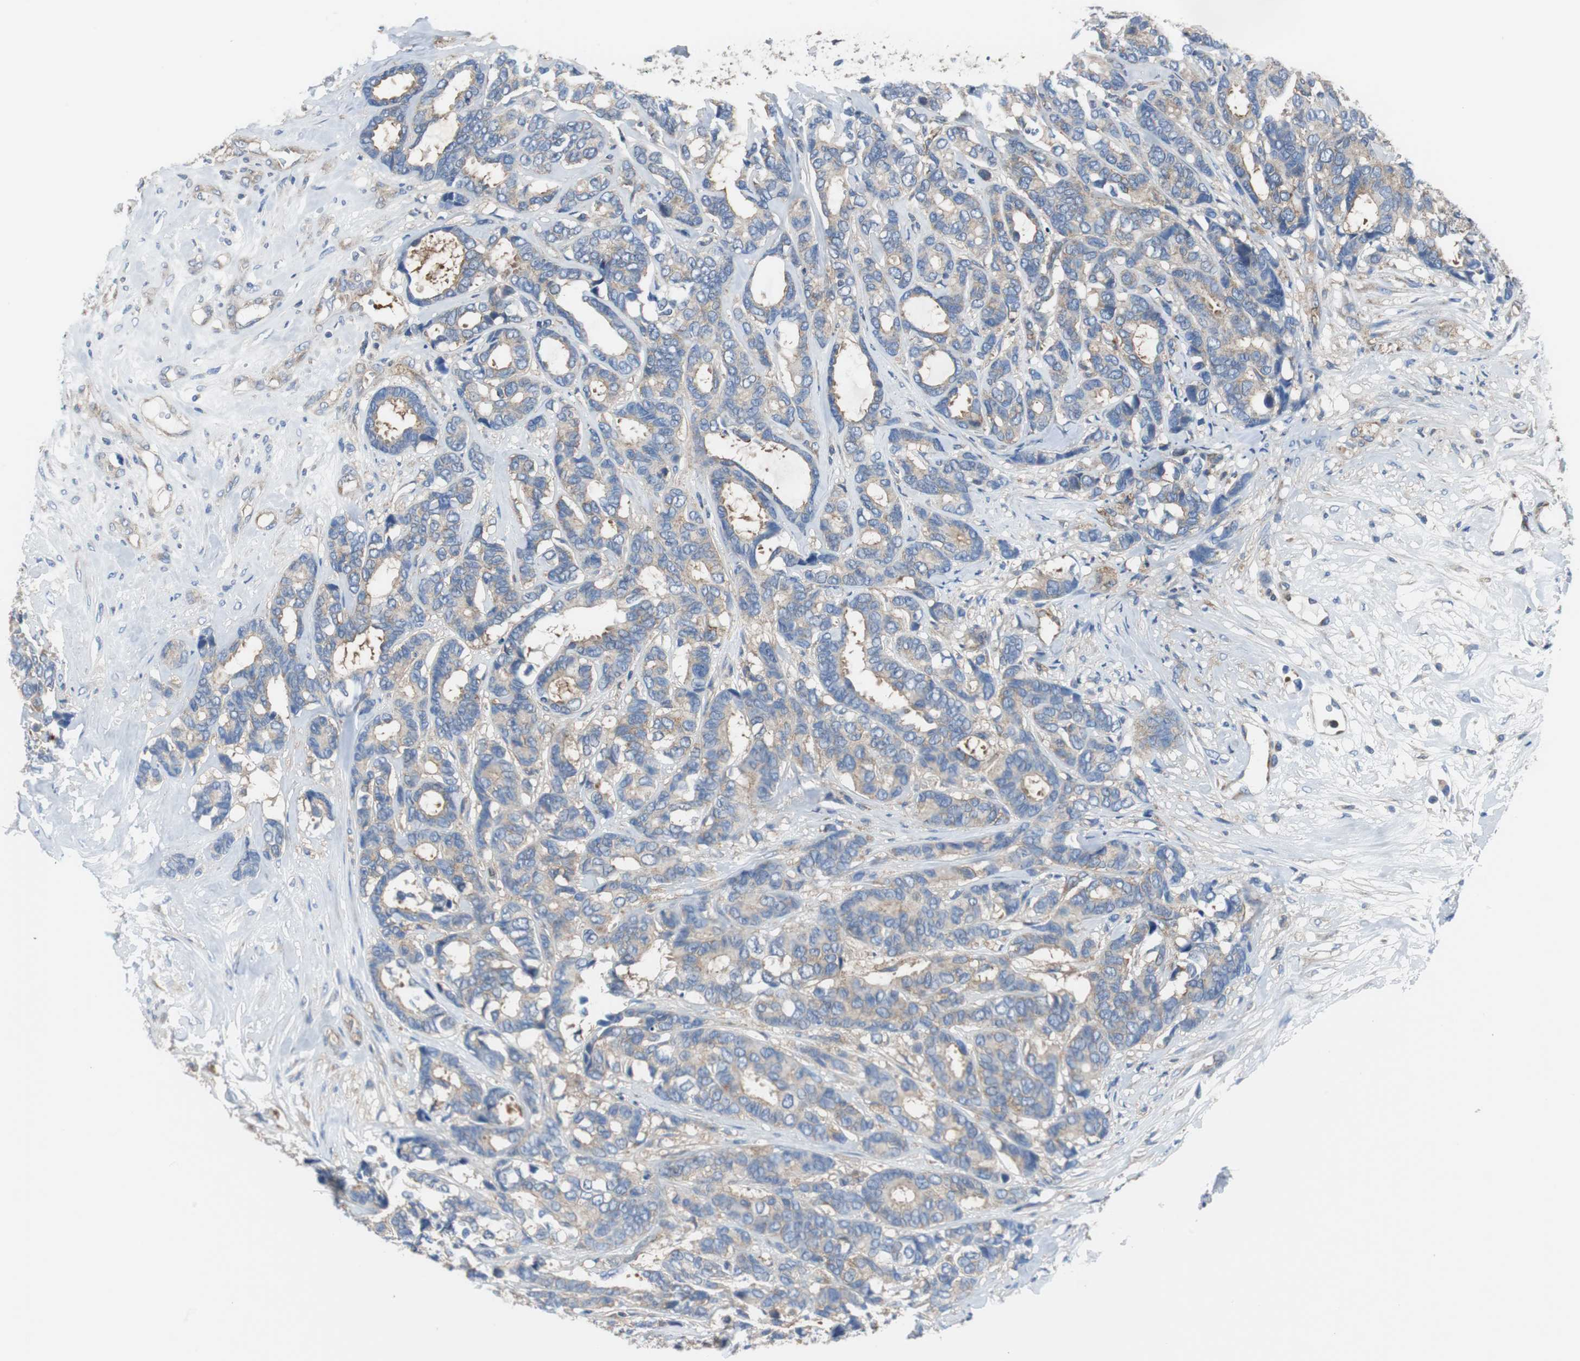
{"staining": {"intensity": "moderate", "quantity": ">75%", "location": "cytoplasmic/membranous"}, "tissue": "breast cancer", "cell_type": "Tumor cells", "image_type": "cancer", "snomed": [{"axis": "morphology", "description": "Duct carcinoma"}, {"axis": "topography", "description": "Breast"}], "caption": "Breast cancer (invasive ductal carcinoma) stained with DAB IHC reveals medium levels of moderate cytoplasmic/membranous positivity in about >75% of tumor cells. The staining was performed using DAB to visualize the protein expression in brown, while the nuclei were stained in blue with hematoxylin (Magnification: 20x).", "gene": "BRAF", "patient": {"sex": "female", "age": 87}}